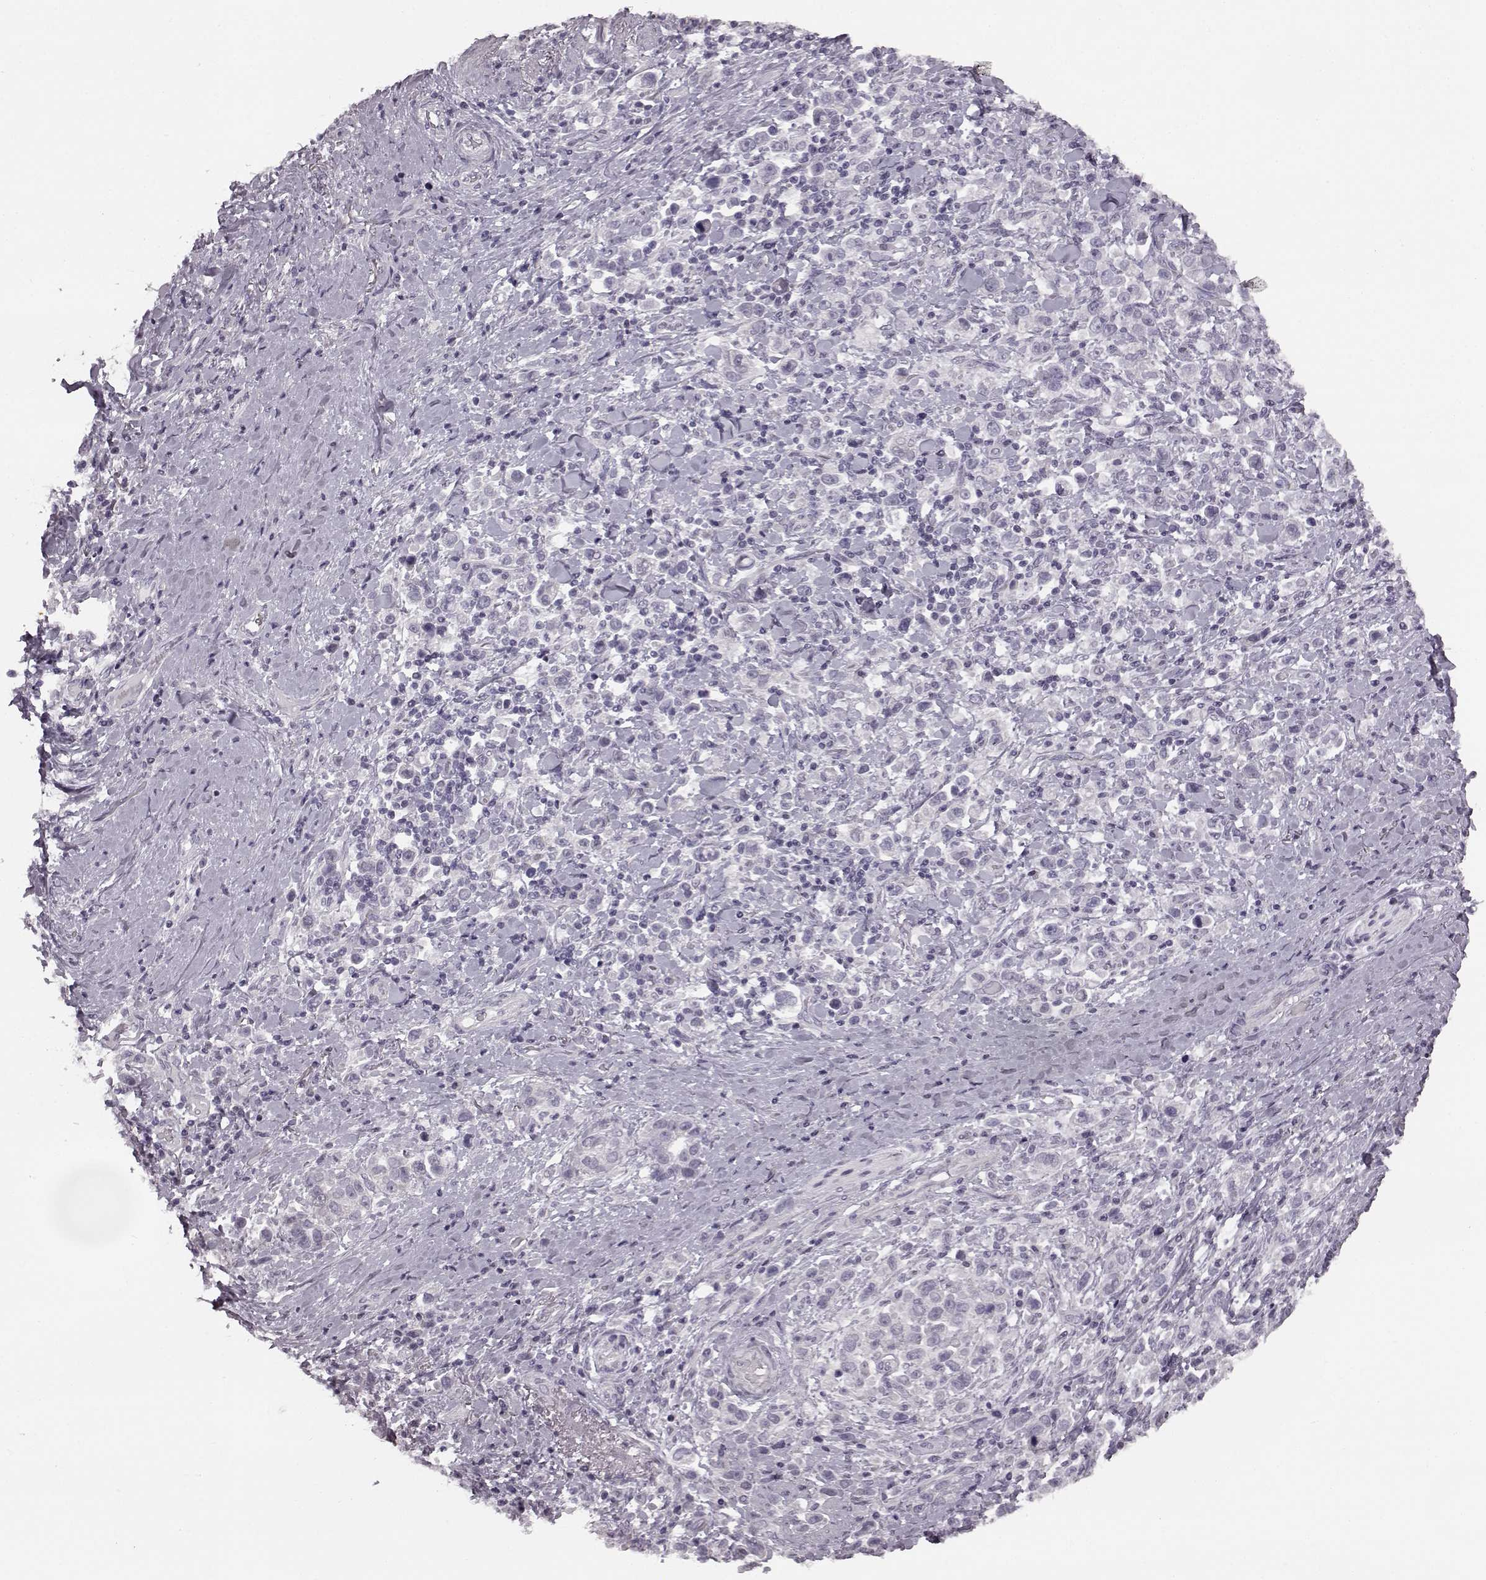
{"staining": {"intensity": "negative", "quantity": "none", "location": "none"}, "tissue": "stomach cancer", "cell_type": "Tumor cells", "image_type": "cancer", "snomed": [{"axis": "morphology", "description": "Adenocarcinoma, NOS"}, {"axis": "topography", "description": "Stomach"}], "caption": "There is no significant staining in tumor cells of stomach cancer.", "gene": "SEMG2", "patient": {"sex": "male", "age": 93}}